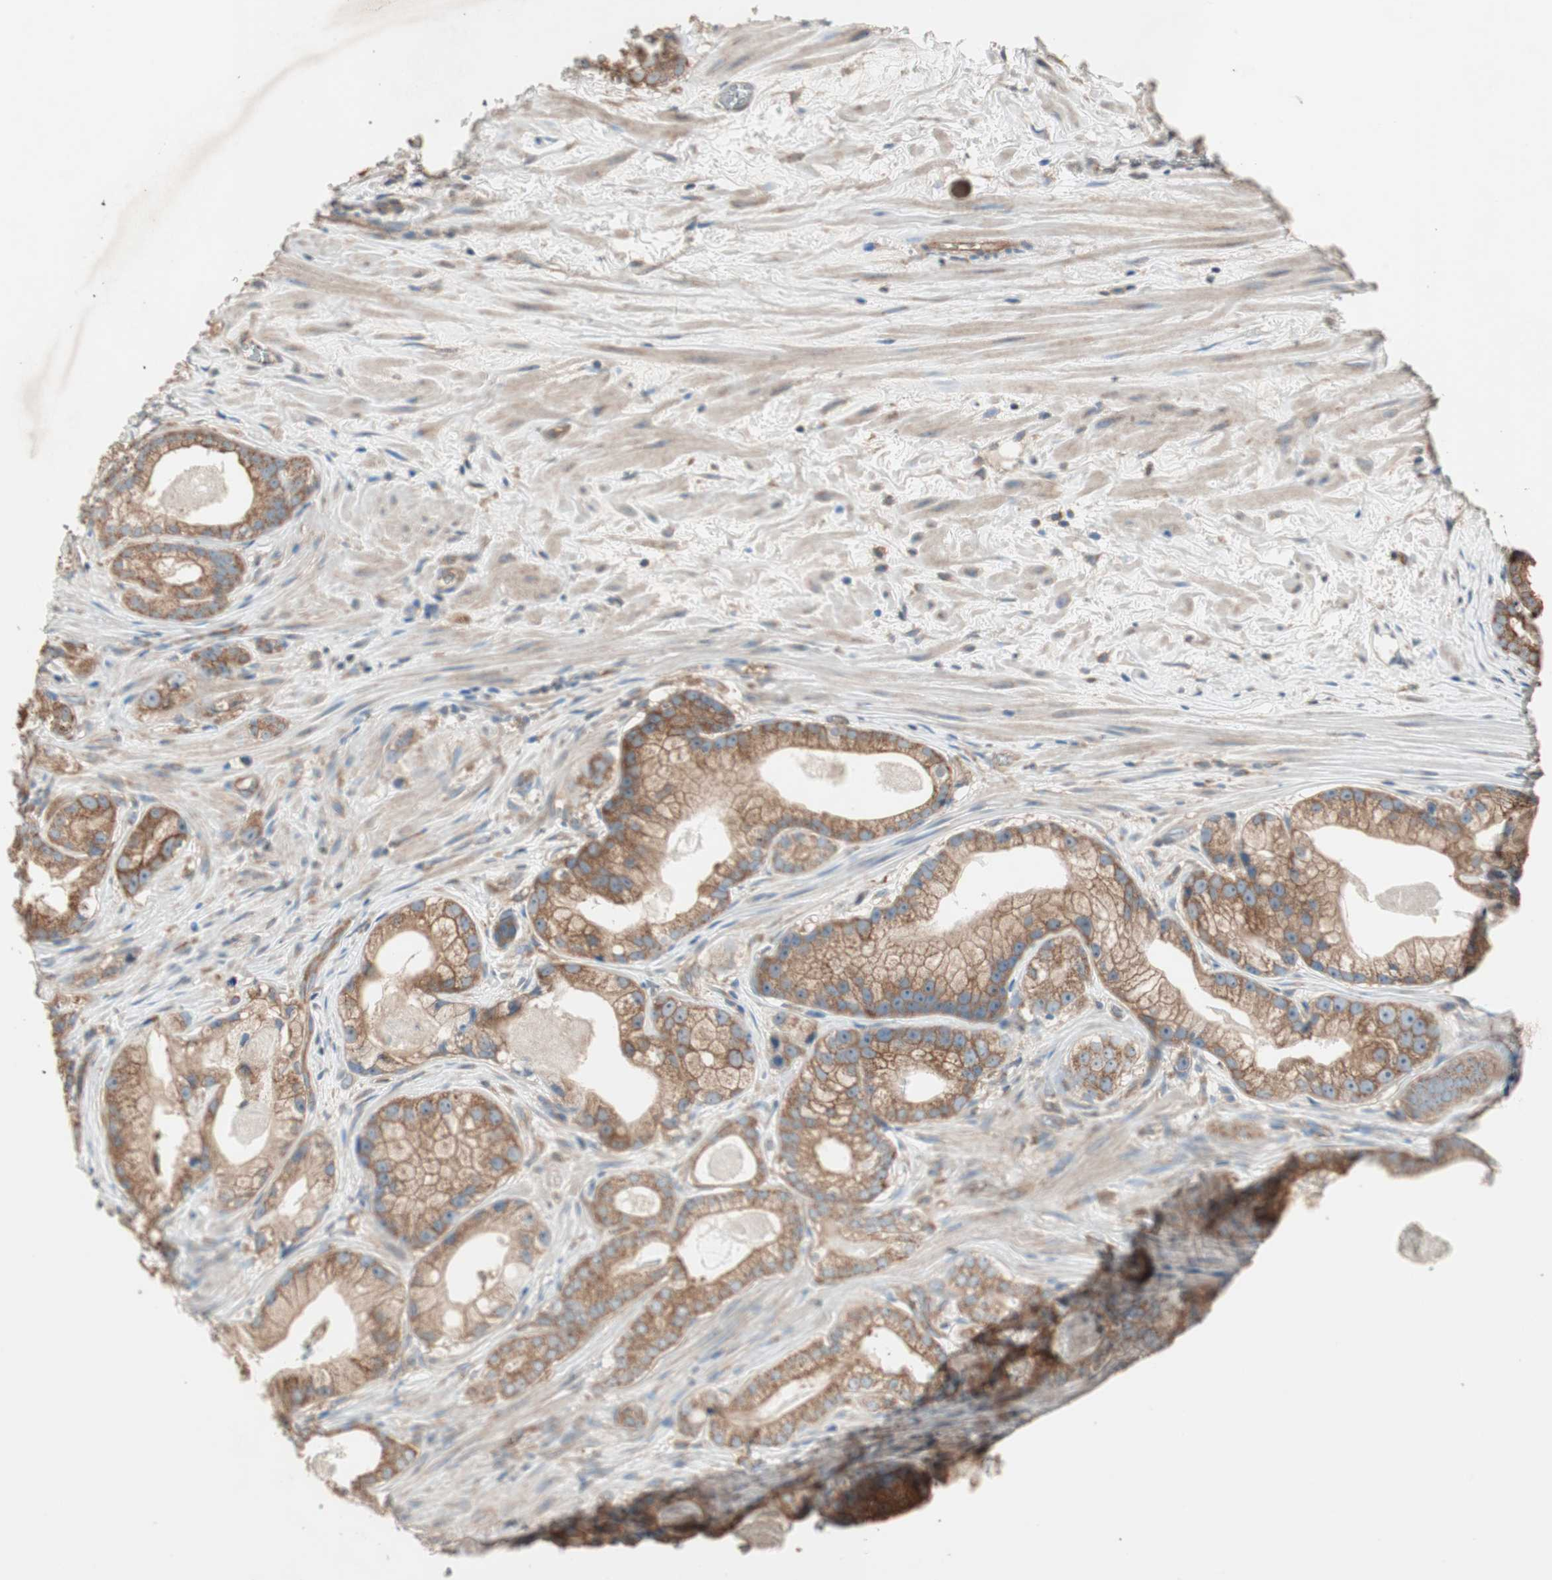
{"staining": {"intensity": "strong", "quantity": ">75%", "location": "cytoplasmic/membranous"}, "tissue": "prostate cancer", "cell_type": "Tumor cells", "image_type": "cancer", "snomed": [{"axis": "morphology", "description": "Adenocarcinoma, Low grade"}, {"axis": "topography", "description": "Prostate"}], "caption": "Strong cytoplasmic/membranous expression for a protein is appreciated in about >75% of tumor cells of prostate low-grade adenocarcinoma using immunohistochemistry.", "gene": "CC2D1A", "patient": {"sex": "male", "age": 59}}